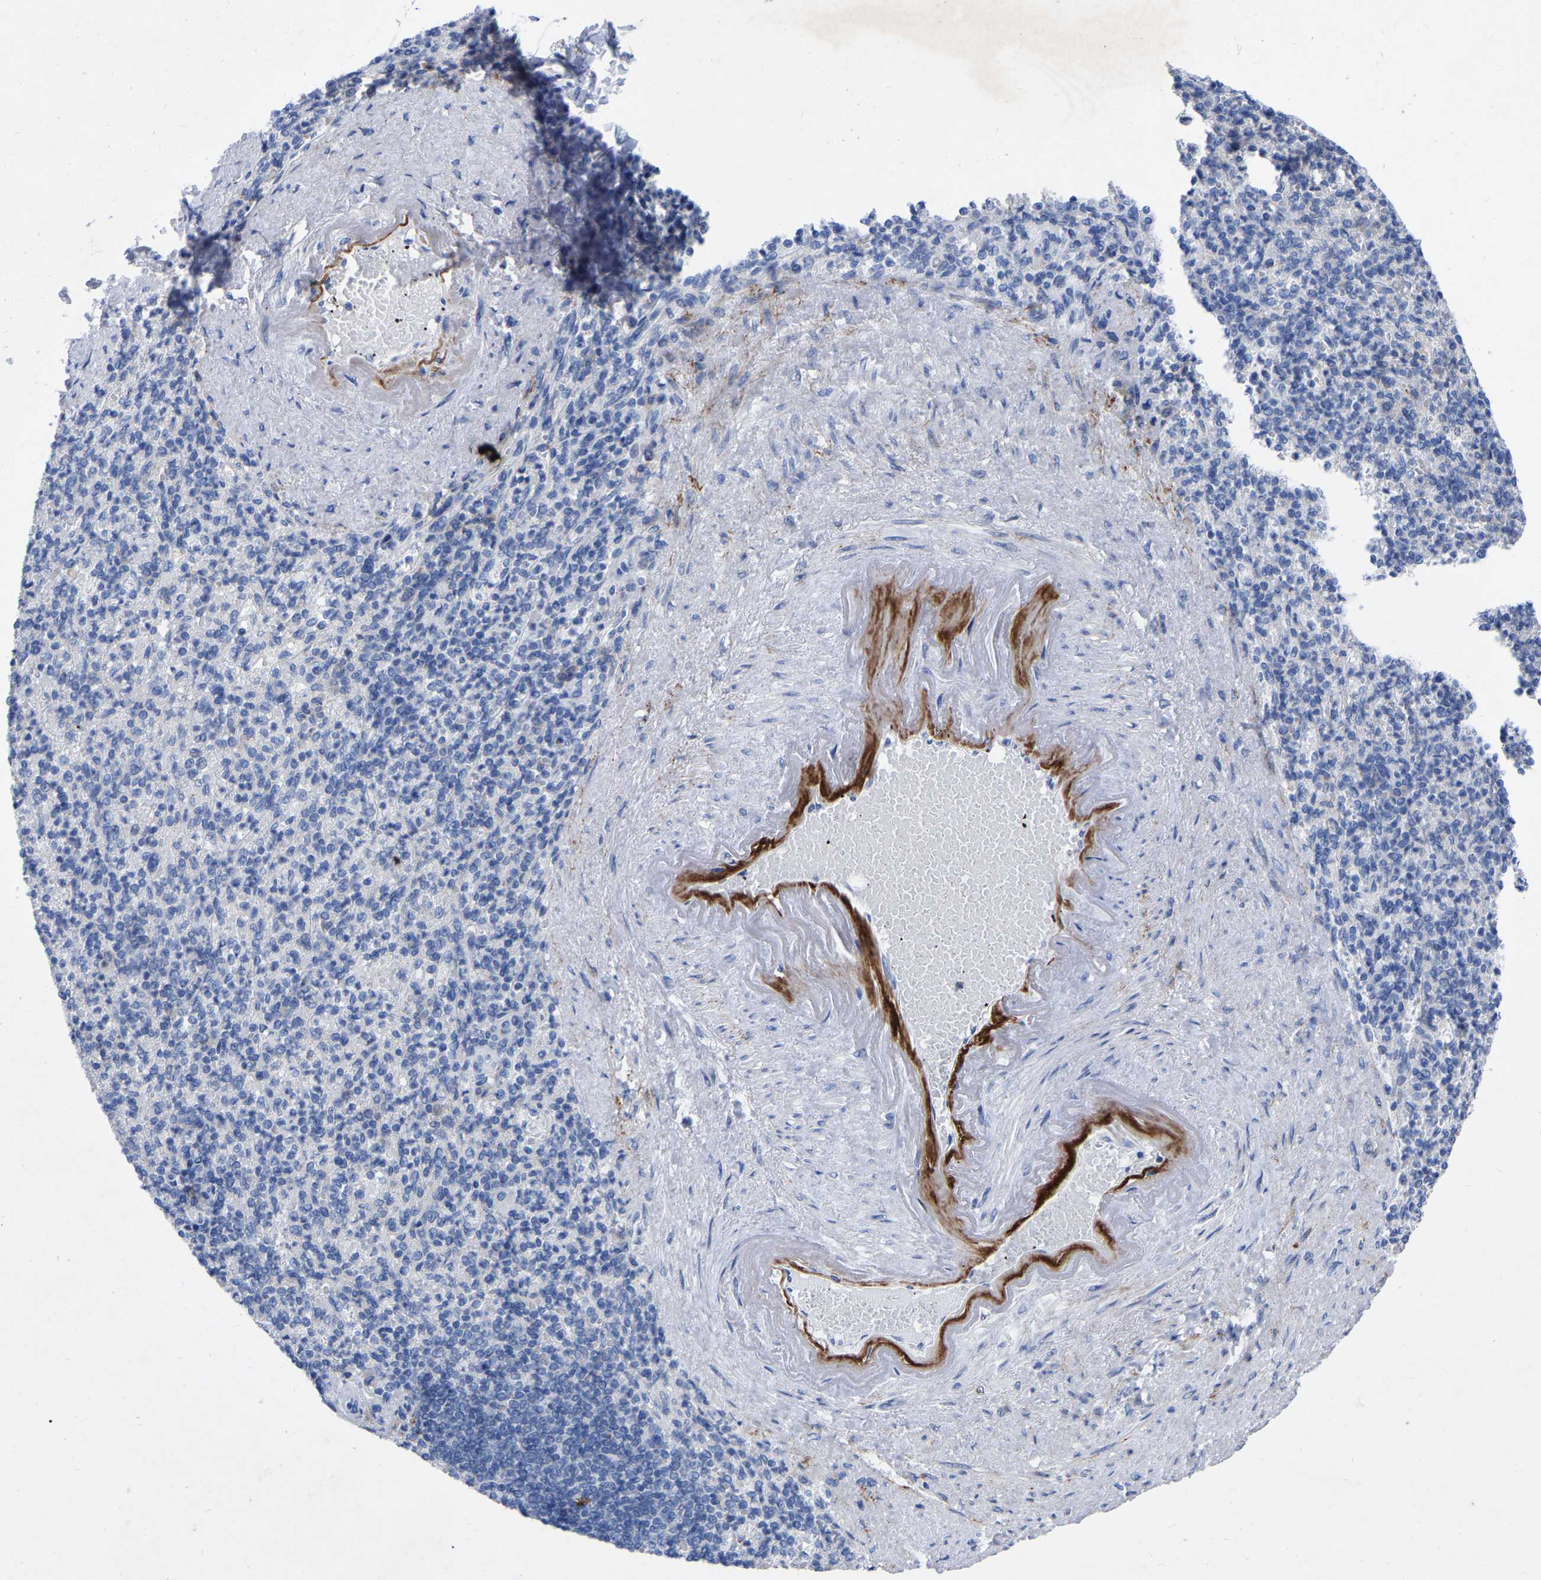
{"staining": {"intensity": "negative", "quantity": "none", "location": "none"}, "tissue": "spleen", "cell_type": "Cells in red pulp", "image_type": "normal", "snomed": [{"axis": "morphology", "description": "Normal tissue, NOS"}, {"axis": "topography", "description": "Spleen"}], "caption": "Spleen was stained to show a protein in brown. There is no significant positivity in cells in red pulp. The staining was performed using DAB (3,3'-diaminobenzidine) to visualize the protein expression in brown, while the nuclei were stained in blue with hematoxylin (Magnification: 20x).", "gene": "STRIP2", "patient": {"sex": "female", "age": 74}}